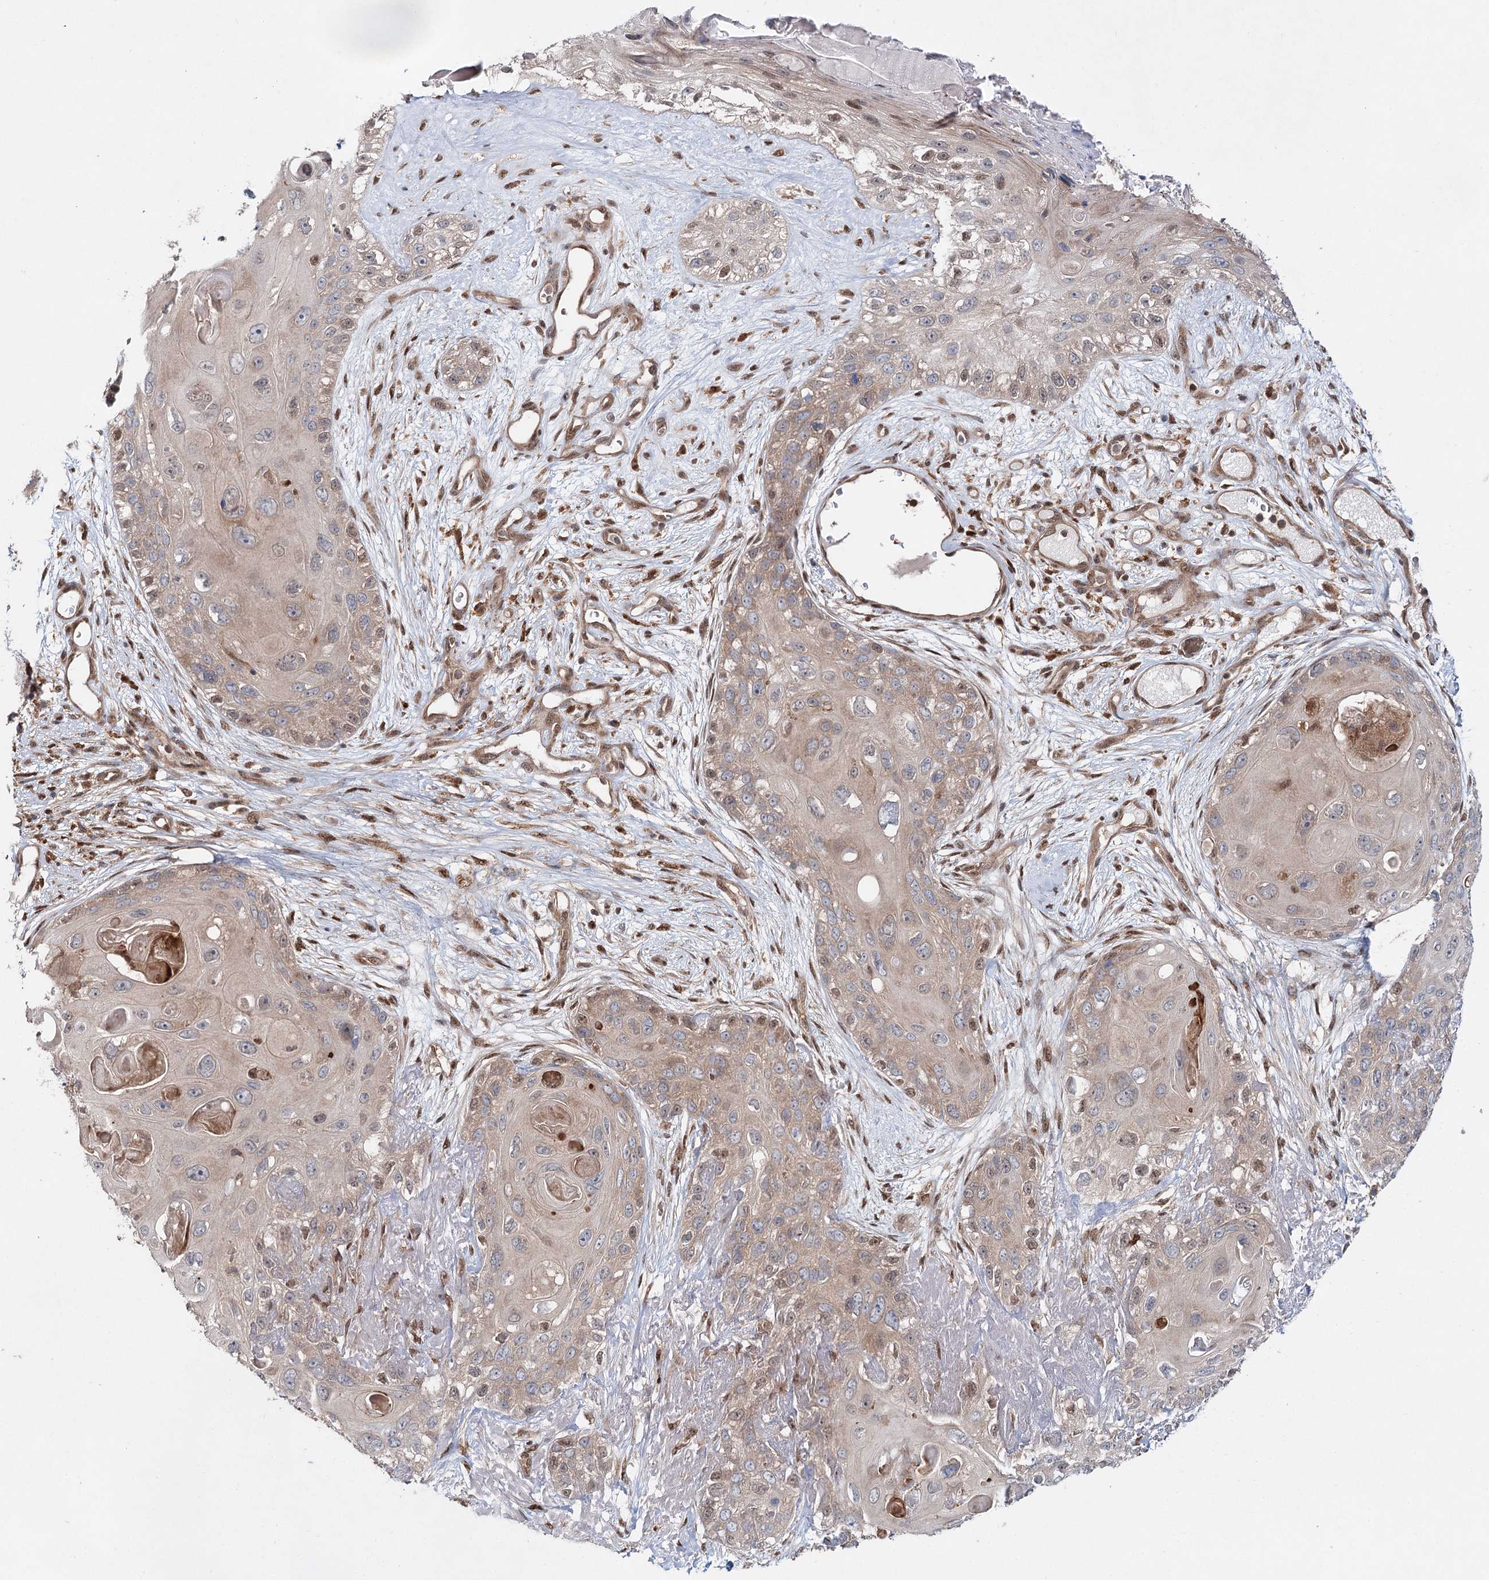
{"staining": {"intensity": "negative", "quantity": "none", "location": "none"}, "tissue": "skin cancer", "cell_type": "Tumor cells", "image_type": "cancer", "snomed": [{"axis": "morphology", "description": "Normal tissue, NOS"}, {"axis": "morphology", "description": "Squamous cell carcinoma, NOS"}, {"axis": "topography", "description": "Skin"}], "caption": "Immunohistochemistry (IHC) histopathology image of neoplastic tissue: skin cancer stained with DAB (3,3'-diaminobenzidine) displays no significant protein staining in tumor cells.", "gene": "C12orf4", "patient": {"sex": "male", "age": 72}}